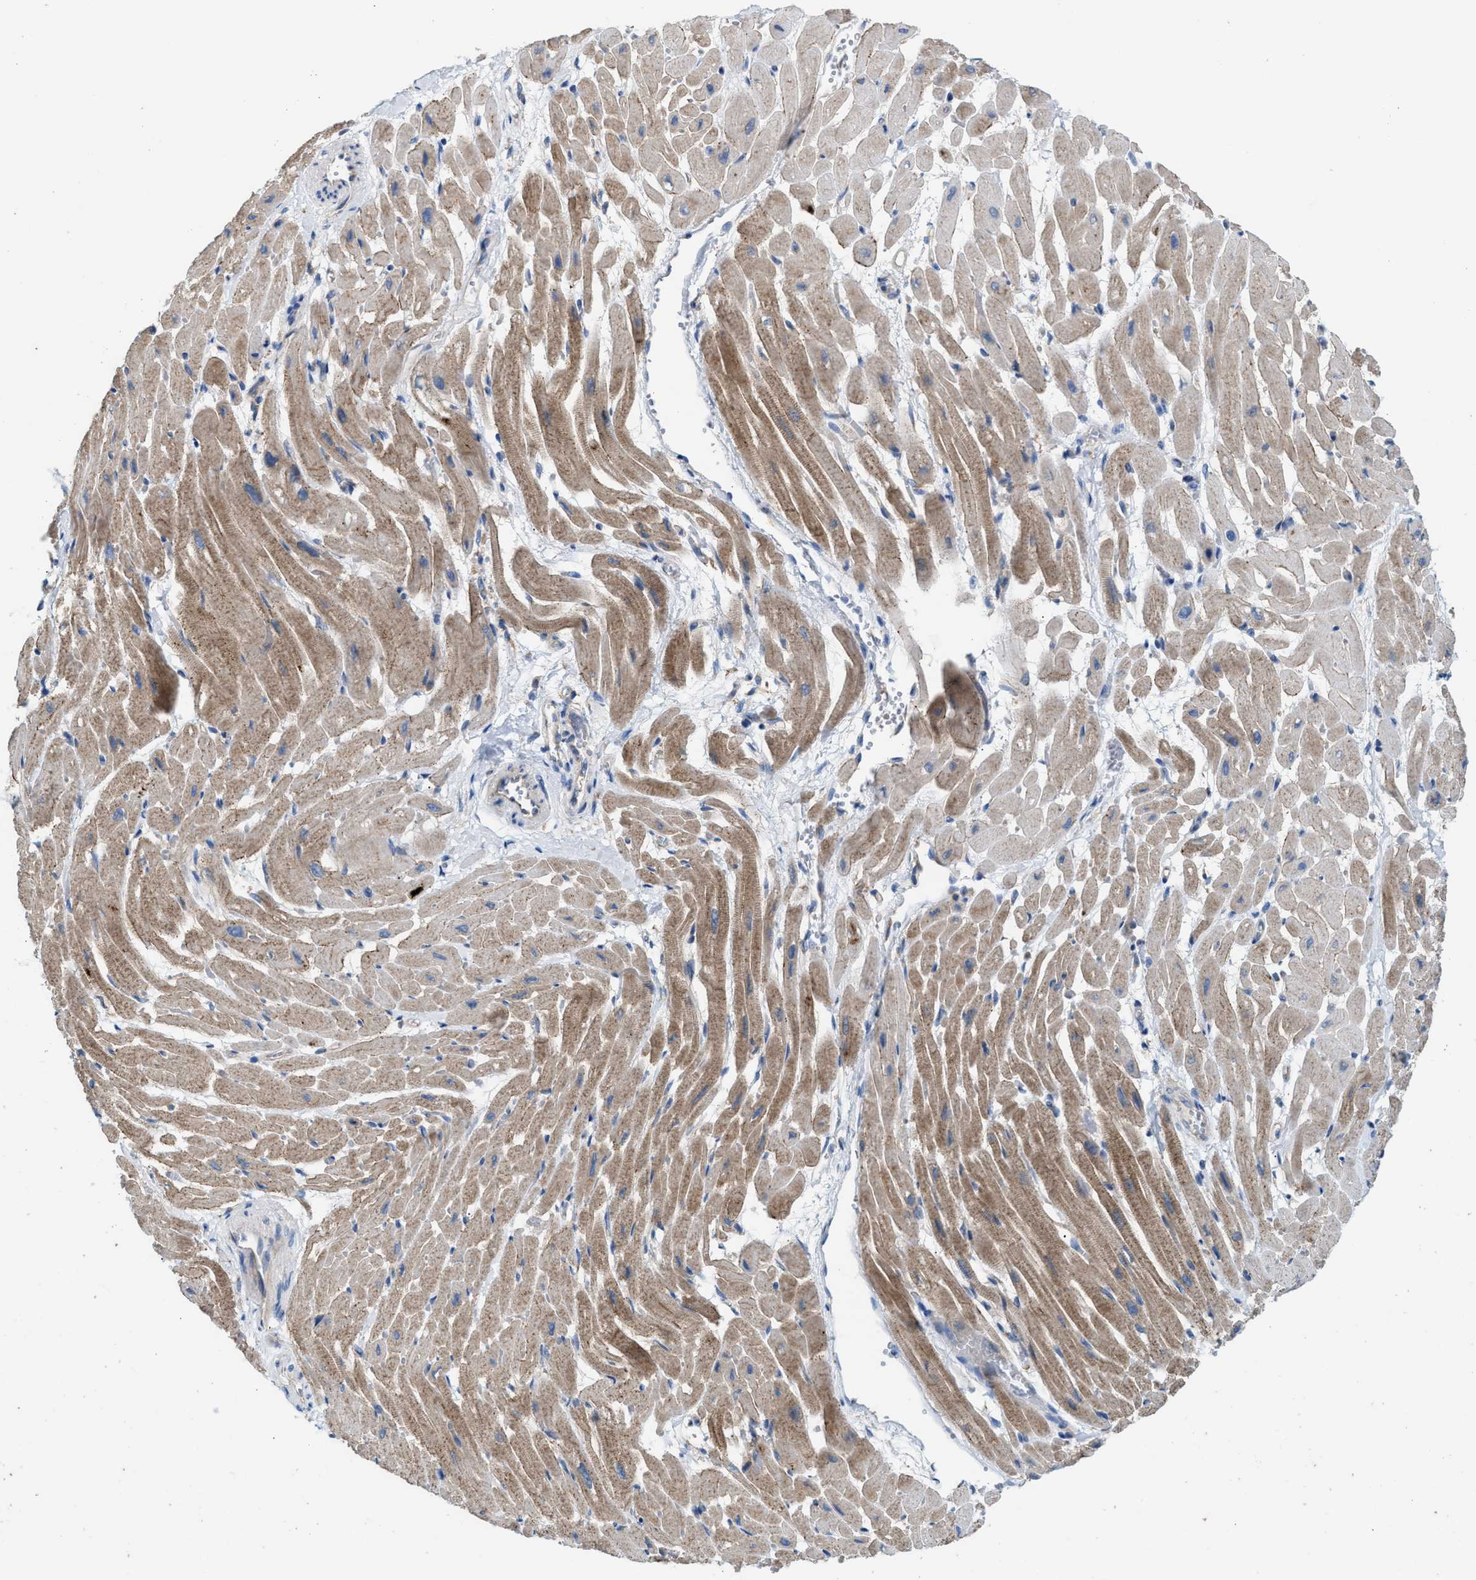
{"staining": {"intensity": "moderate", "quantity": ">75%", "location": "cytoplasmic/membranous"}, "tissue": "heart muscle", "cell_type": "Cardiomyocytes", "image_type": "normal", "snomed": [{"axis": "morphology", "description": "Normal tissue, NOS"}, {"axis": "topography", "description": "Heart"}], "caption": "Immunohistochemistry photomicrograph of benign heart muscle: heart muscle stained using immunohistochemistry displays medium levels of moderate protein expression localized specifically in the cytoplasmic/membranous of cardiomyocytes, appearing as a cytoplasmic/membranous brown color.", "gene": "TBC1D15", "patient": {"sex": "male", "age": 45}}